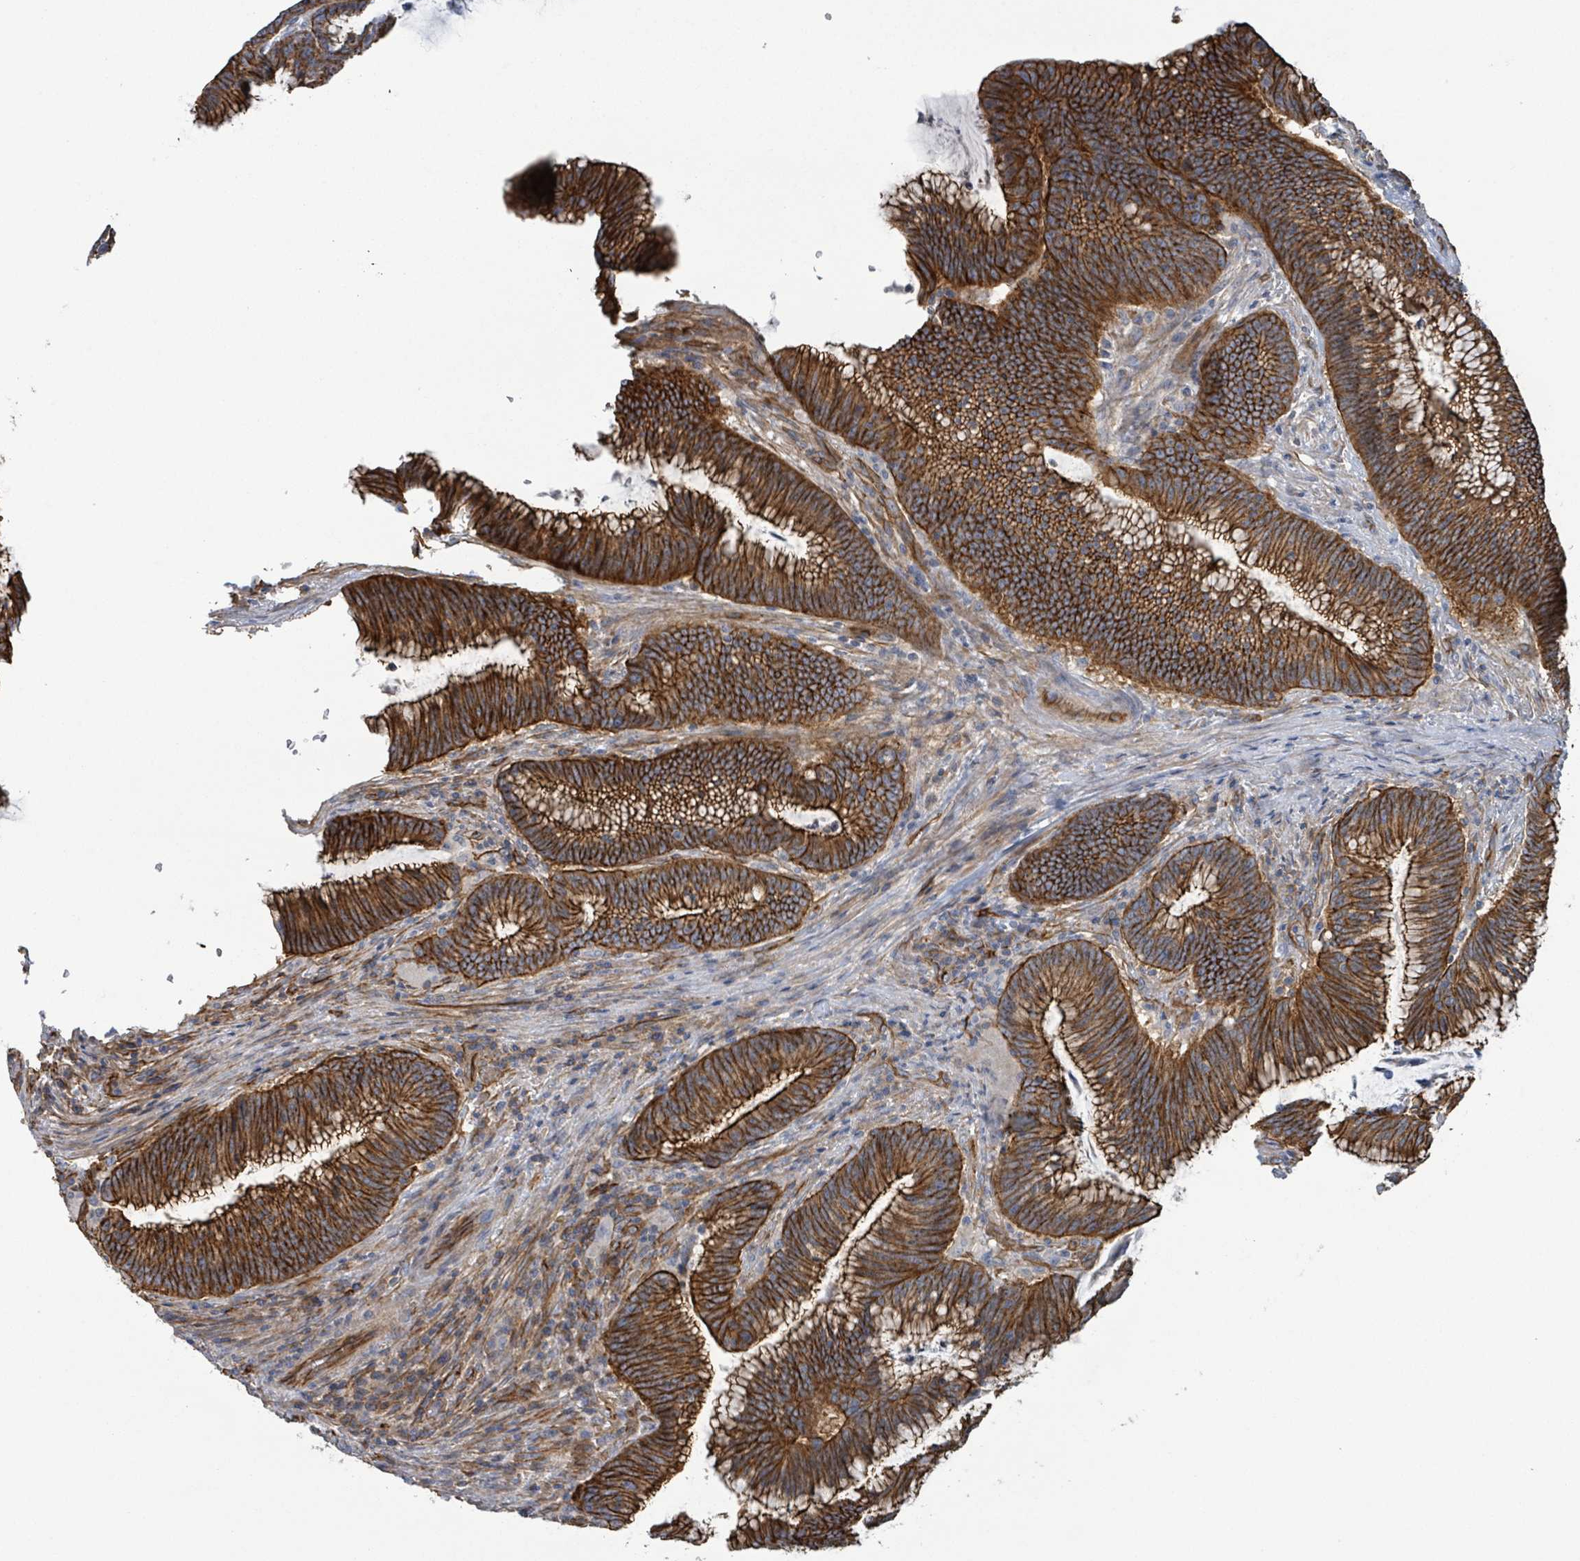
{"staining": {"intensity": "strong", "quantity": ">75%", "location": "cytoplasmic/membranous"}, "tissue": "colorectal cancer", "cell_type": "Tumor cells", "image_type": "cancer", "snomed": [{"axis": "morphology", "description": "Adenocarcinoma, NOS"}, {"axis": "topography", "description": "Rectum"}], "caption": "Colorectal adenocarcinoma was stained to show a protein in brown. There is high levels of strong cytoplasmic/membranous staining in about >75% of tumor cells.", "gene": "LDOC1", "patient": {"sex": "female", "age": 77}}